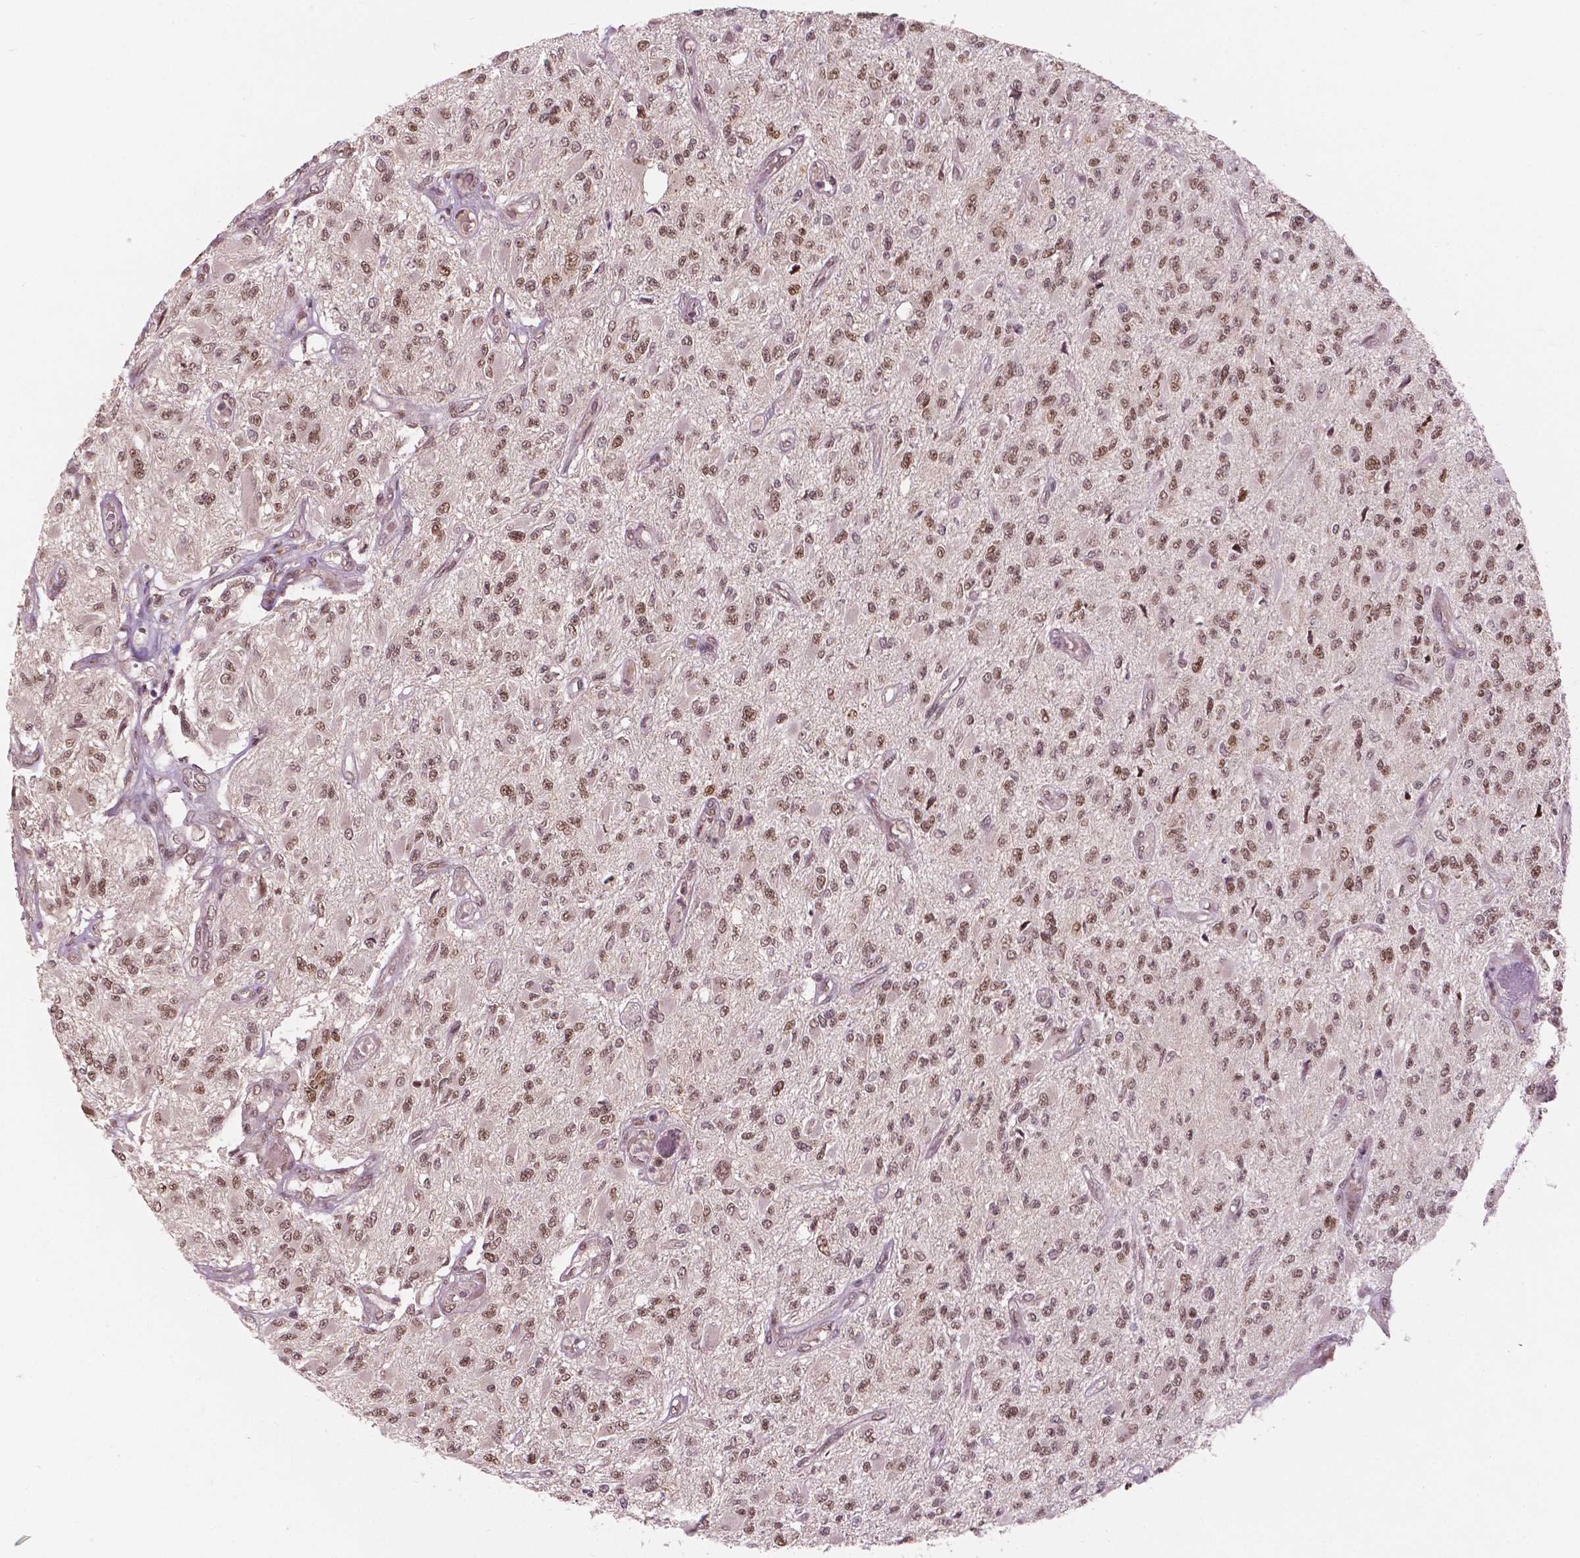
{"staining": {"intensity": "moderate", "quantity": ">75%", "location": "nuclear"}, "tissue": "glioma", "cell_type": "Tumor cells", "image_type": "cancer", "snomed": [{"axis": "morphology", "description": "Glioma, malignant, High grade"}, {"axis": "topography", "description": "Brain"}], "caption": "Brown immunohistochemical staining in malignant glioma (high-grade) exhibits moderate nuclear expression in about >75% of tumor cells.", "gene": "NSD2", "patient": {"sex": "female", "age": 63}}